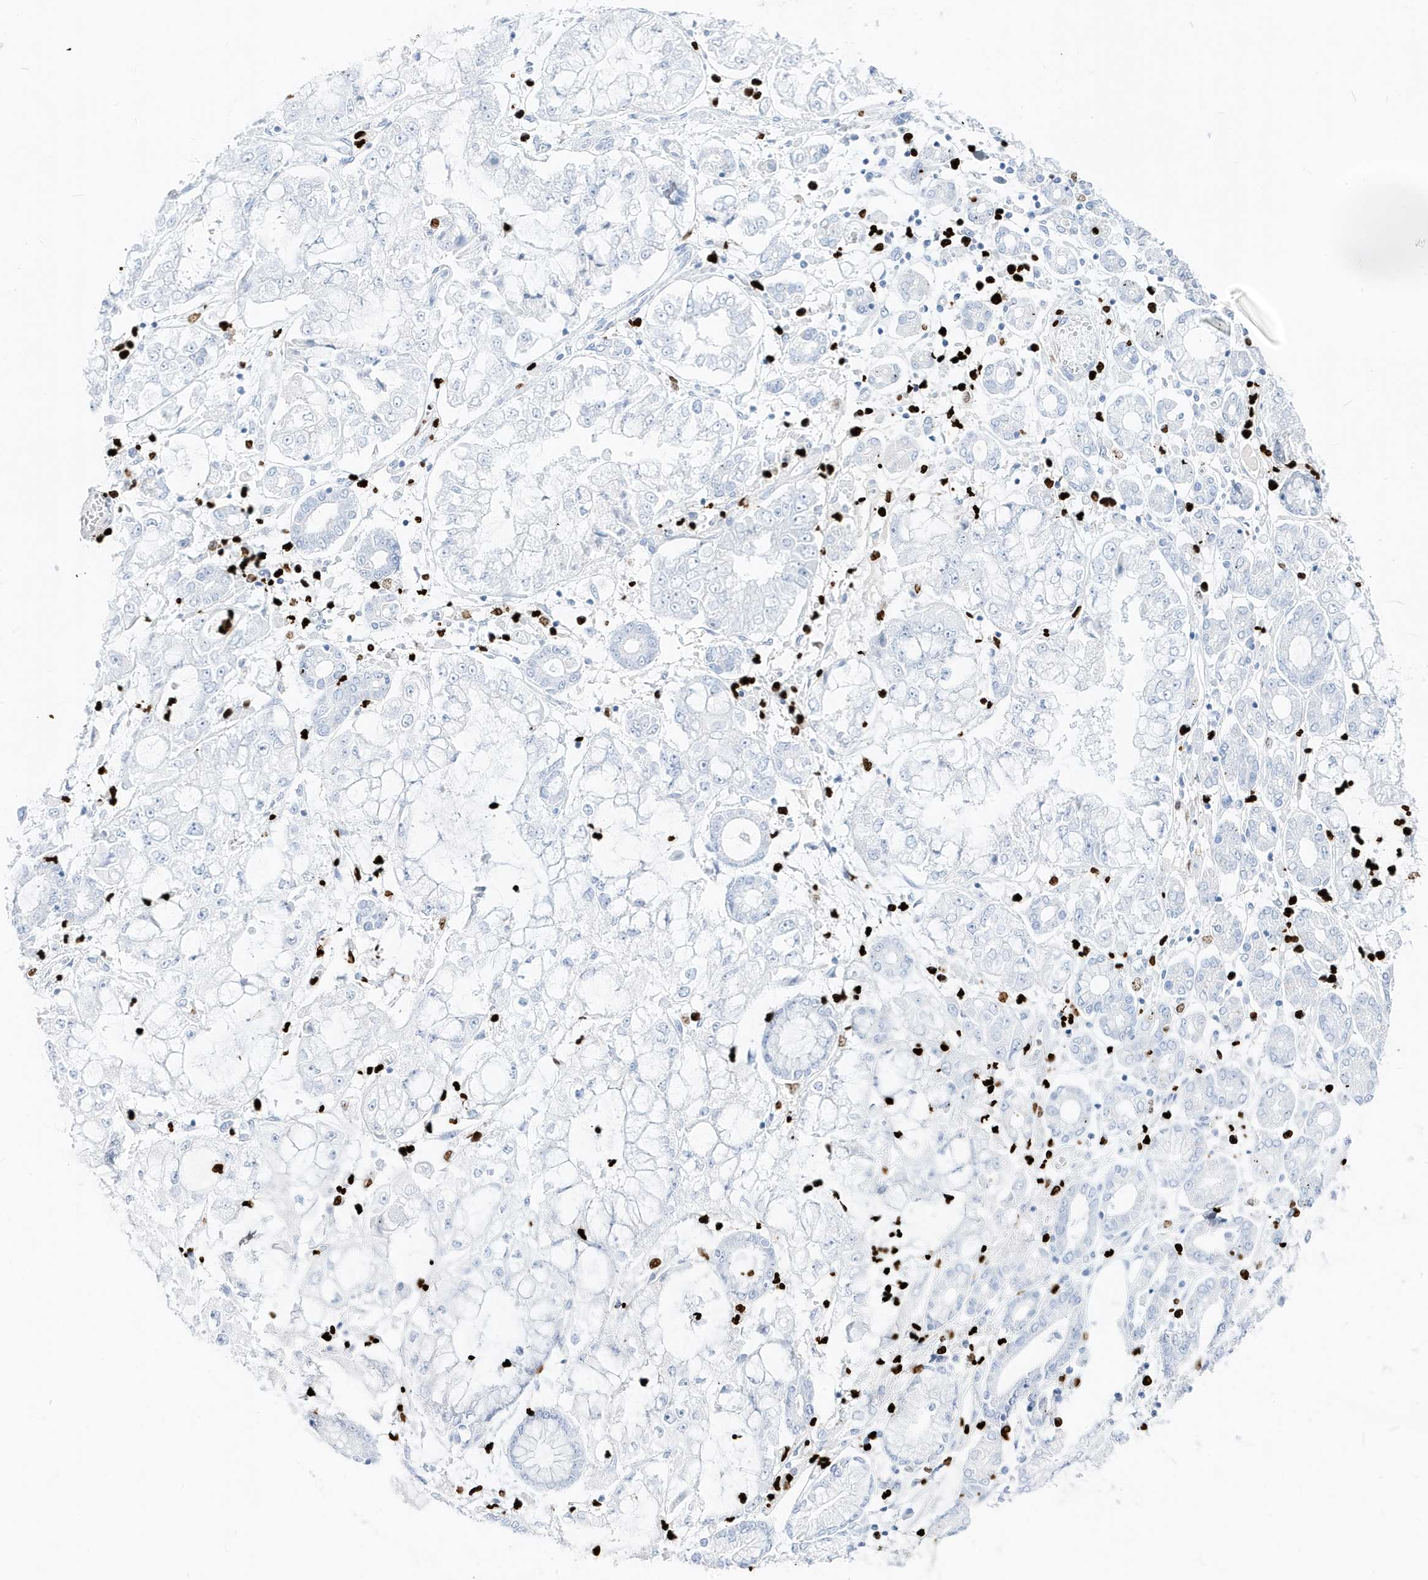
{"staining": {"intensity": "negative", "quantity": "none", "location": "none"}, "tissue": "stomach cancer", "cell_type": "Tumor cells", "image_type": "cancer", "snomed": [{"axis": "morphology", "description": "Adenocarcinoma, NOS"}, {"axis": "topography", "description": "Stomach"}], "caption": "Tumor cells show no significant staining in stomach adenocarcinoma. Nuclei are stained in blue.", "gene": "MNDA", "patient": {"sex": "male", "age": 76}}